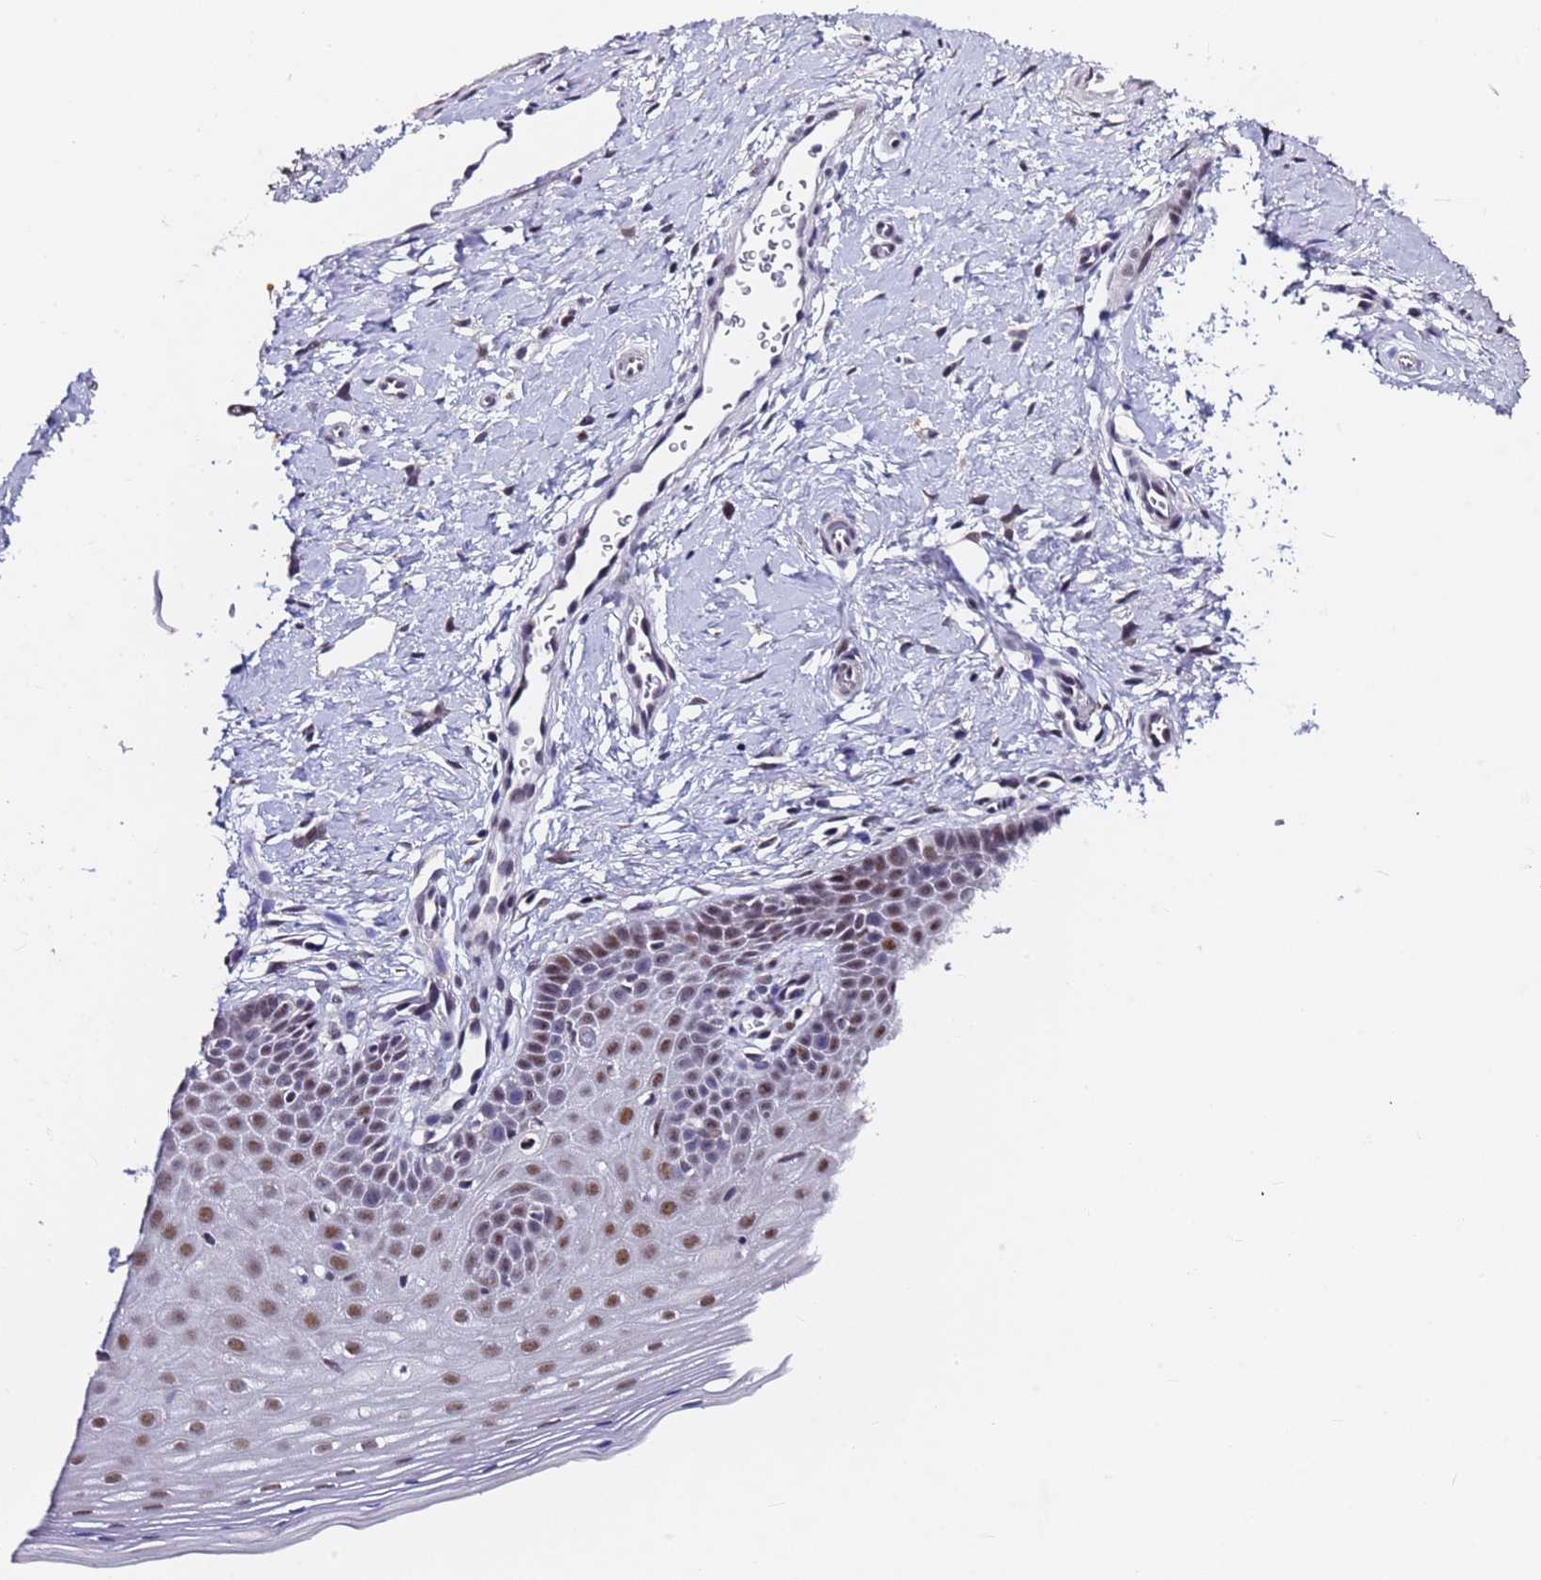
{"staining": {"intensity": "moderate", "quantity": "25%-75%", "location": "nuclear"}, "tissue": "cervix", "cell_type": "Glandular cells", "image_type": "normal", "snomed": [{"axis": "morphology", "description": "Normal tissue, NOS"}, {"axis": "topography", "description": "Cervix"}], "caption": "Protein staining shows moderate nuclear expression in approximately 25%-75% of glandular cells in benign cervix. The staining was performed using DAB (3,3'-diaminobenzidine) to visualize the protein expression in brown, while the nuclei were stained in blue with hematoxylin (Magnification: 20x).", "gene": "FNBP4", "patient": {"sex": "female", "age": 36}}